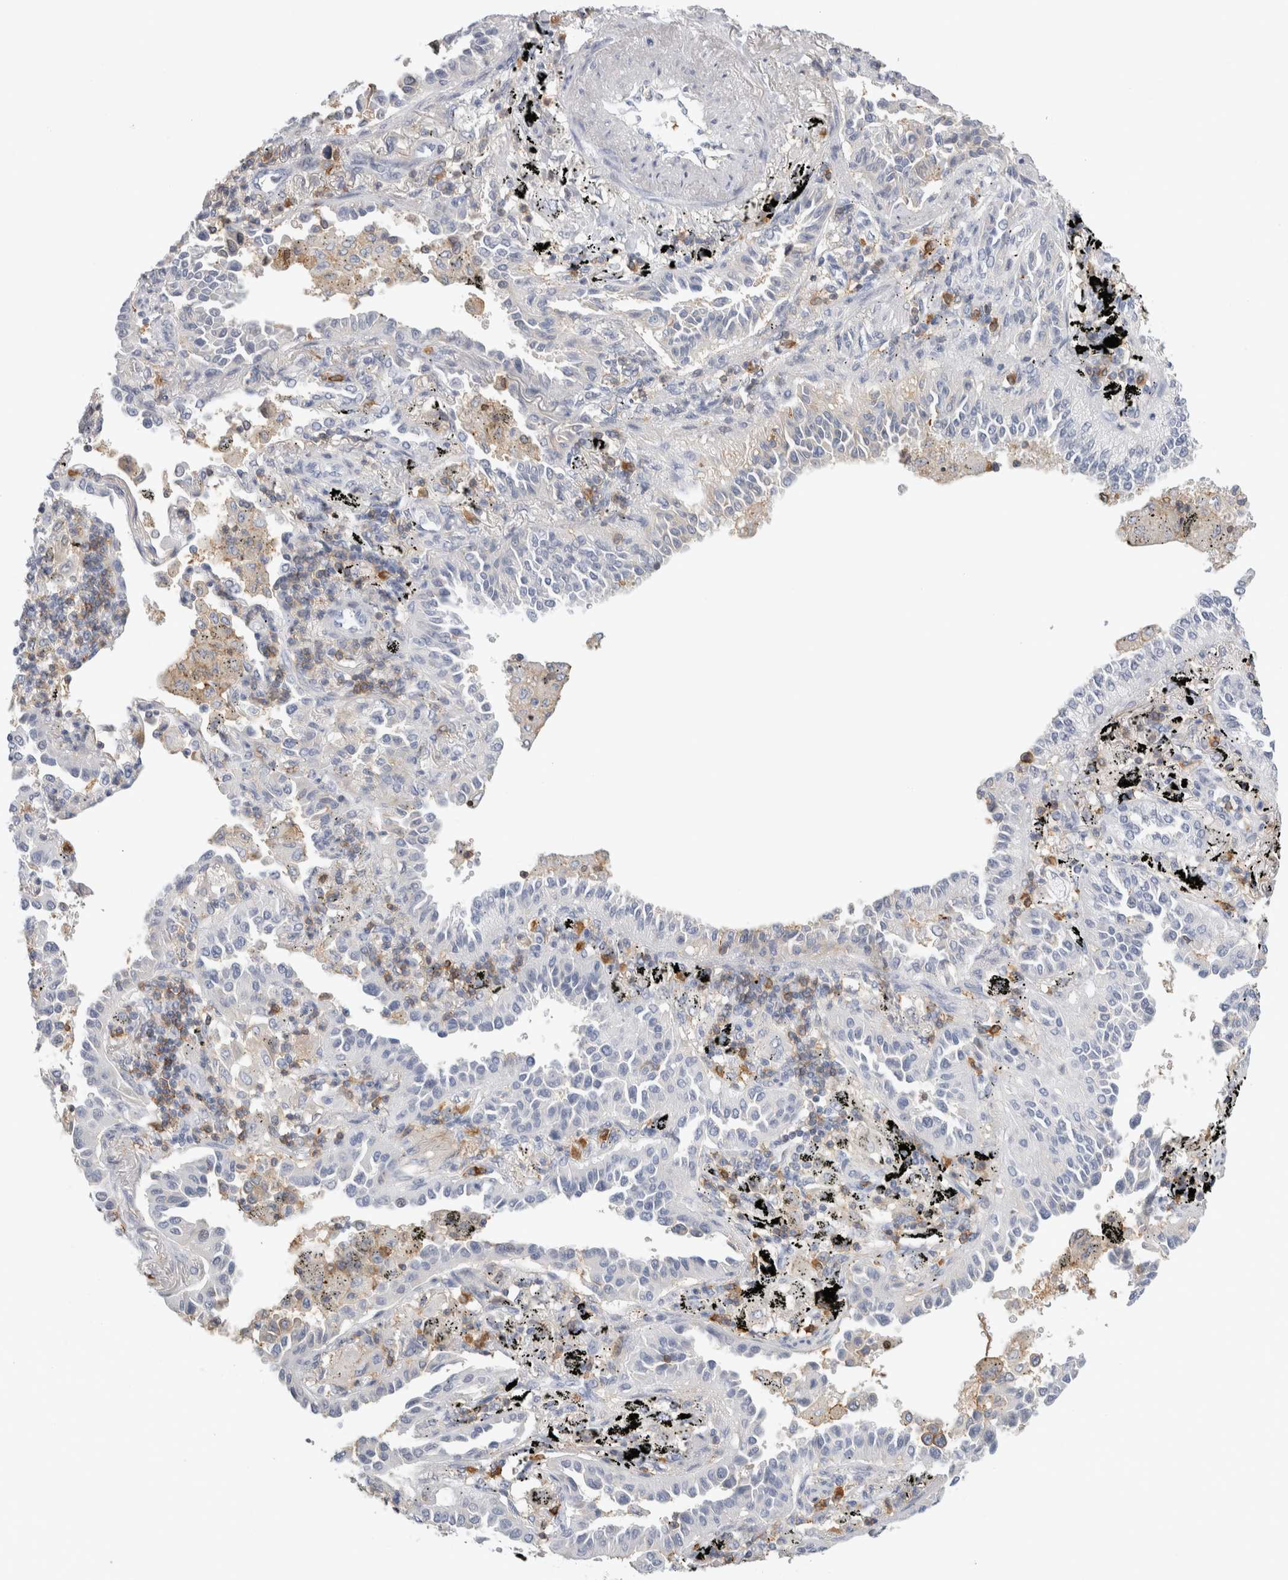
{"staining": {"intensity": "negative", "quantity": "none", "location": "none"}, "tissue": "lung cancer", "cell_type": "Tumor cells", "image_type": "cancer", "snomed": [{"axis": "morphology", "description": "Normal tissue, NOS"}, {"axis": "morphology", "description": "Adenocarcinoma, NOS"}, {"axis": "topography", "description": "Lung"}], "caption": "DAB immunohistochemical staining of lung cancer (adenocarcinoma) exhibits no significant expression in tumor cells.", "gene": "P2RY2", "patient": {"sex": "male", "age": 59}}